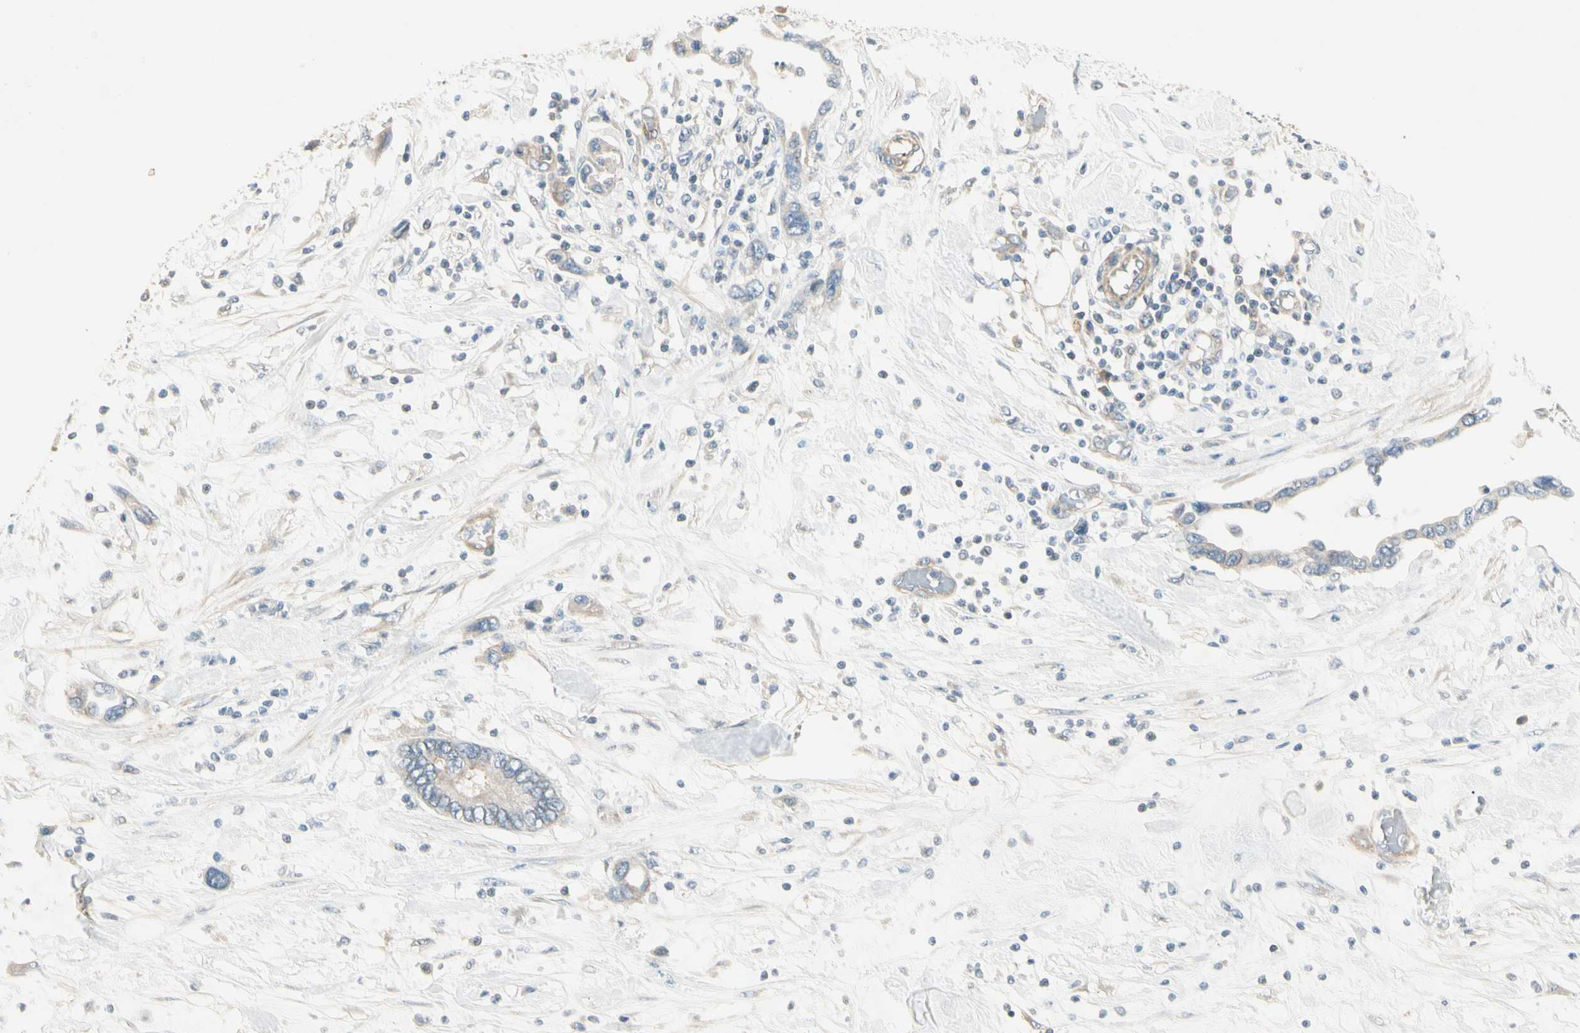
{"staining": {"intensity": "negative", "quantity": "none", "location": "none"}, "tissue": "pancreatic cancer", "cell_type": "Tumor cells", "image_type": "cancer", "snomed": [{"axis": "morphology", "description": "Adenocarcinoma, NOS"}, {"axis": "topography", "description": "Pancreas"}], "caption": "A high-resolution image shows IHC staining of pancreatic cancer (adenocarcinoma), which exhibits no significant expression in tumor cells.", "gene": "ADGRA3", "patient": {"sex": "female", "age": 57}}